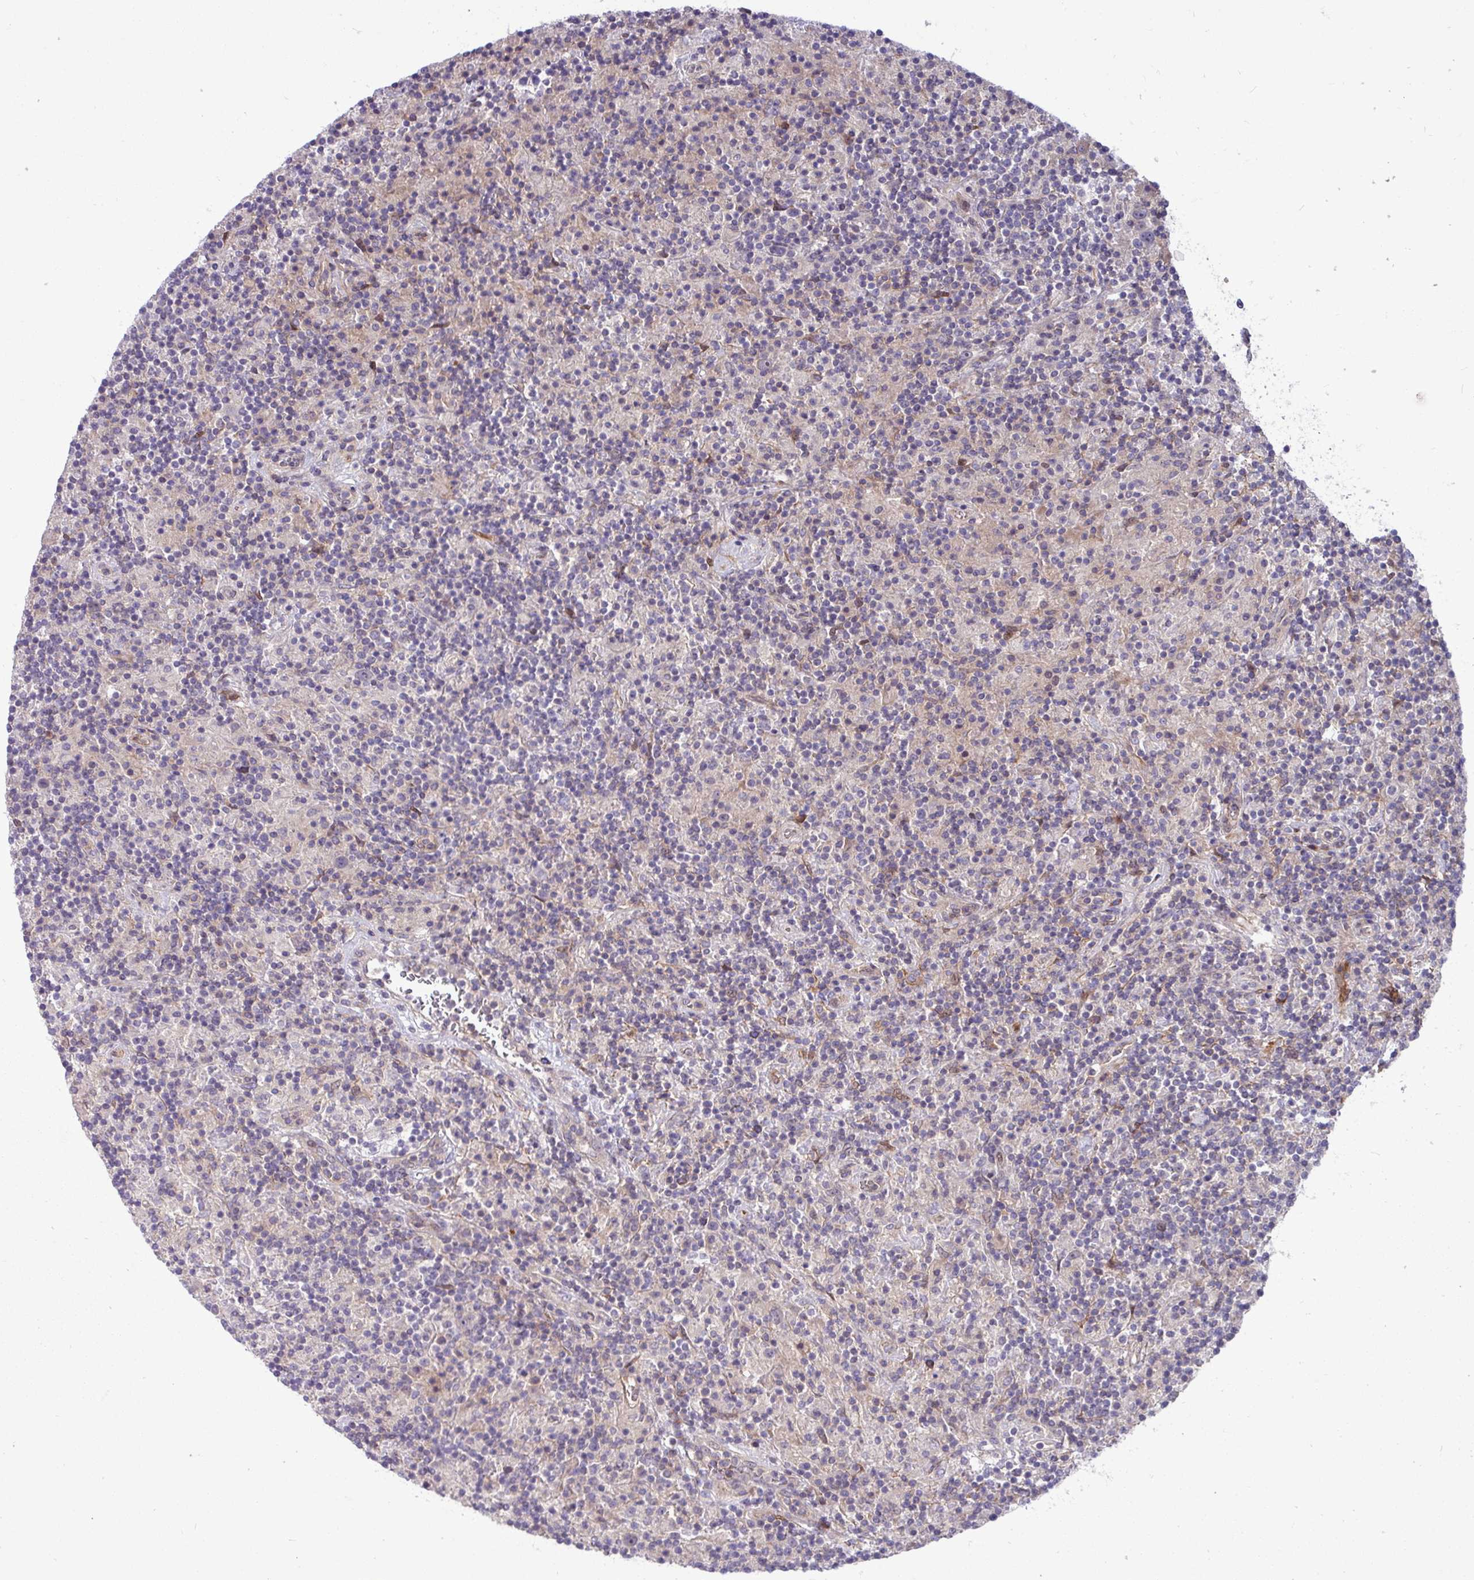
{"staining": {"intensity": "negative", "quantity": "none", "location": "none"}, "tissue": "lymphoma", "cell_type": "Tumor cells", "image_type": "cancer", "snomed": [{"axis": "morphology", "description": "Hodgkin's disease, NOS"}, {"axis": "topography", "description": "Lymph node"}], "caption": "IHC micrograph of neoplastic tissue: Hodgkin's disease stained with DAB (3,3'-diaminobenzidine) exhibits no significant protein staining in tumor cells. (Brightfield microscopy of DAB immunohistochemistry at high magnification).", "gene": "B4GALNT4", "patient": {"sex": "male", "age": 70}}